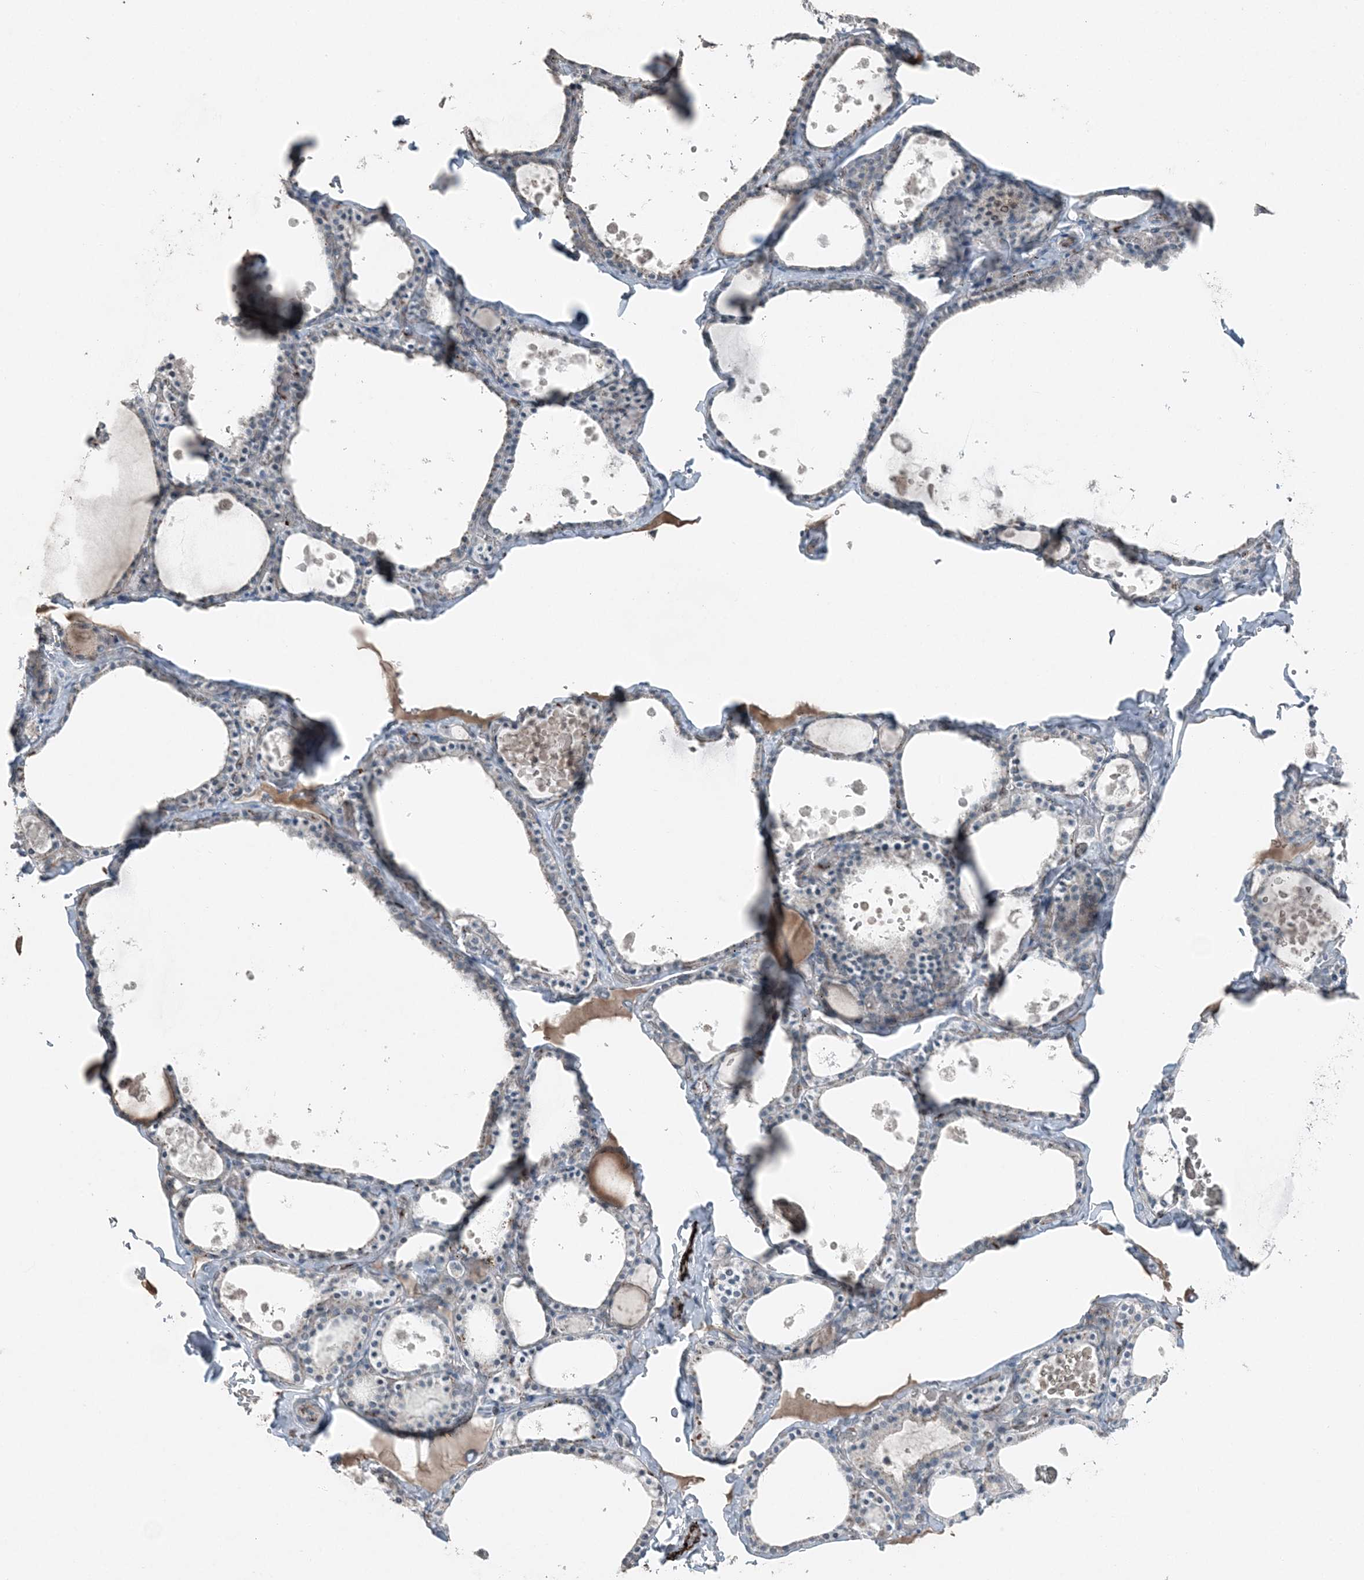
{"staining": {"intensity": "negative", "quantity": "none", "location": "none"}, "tissue": "thyroid gland", "cell_type": "Glandular cells", "image_type": "normal", "snomed": [{"axis": "morphology", "description": "Normal tissue, NOS"}, {"axis": "topography", "description": "Thyroid gland"}], "caption": "Immunohistochemistry photomicrograph of unremarkable human thyroid gland stained for a protein (brown), which exhibits no expression in glandular cells. (Brightfield microscopy of DAB immunohistochemistry at high magnification).", "gene": "ELOVL7", "patient": {"sex": "male", "age": 56}}